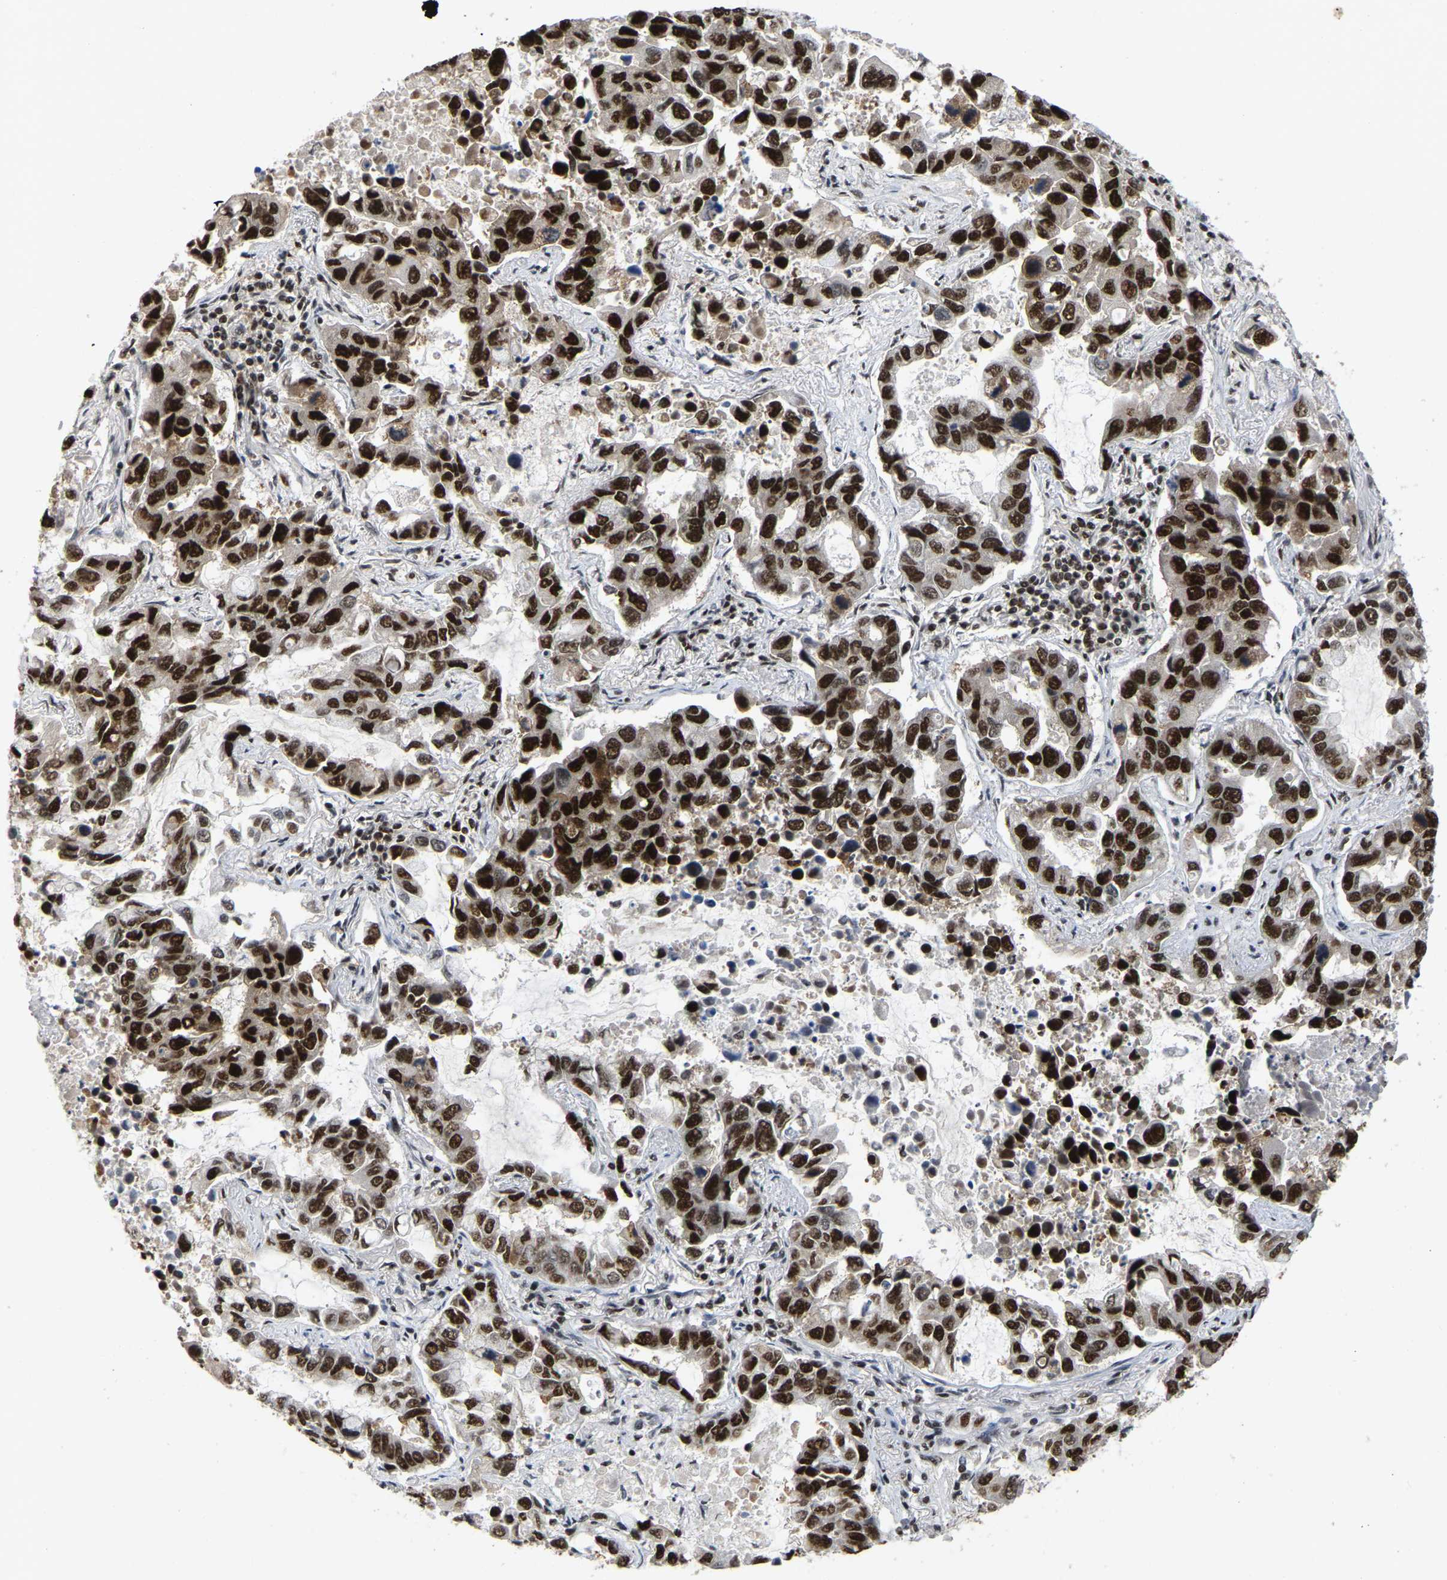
{"staining": {"intensity": "strong", "quantity": ">75%", "location": "nuclear"}, "tissue": "lung cancer", "cell_type": "Tumor cells", "image_type": "cancer", "snomed": [{"axis": "morphology", "description": "Adenocarcinoma, NOS"}, {"axis": "topography", "description": "Lung"}], "caption": "Protein expression analysis of human adenocarcinoma (lung) reveals strong nuclear staining in about >75% of tumor cells.", "gene": "TBL1XR1", "patient": {"sex": "male", "age": 64}}